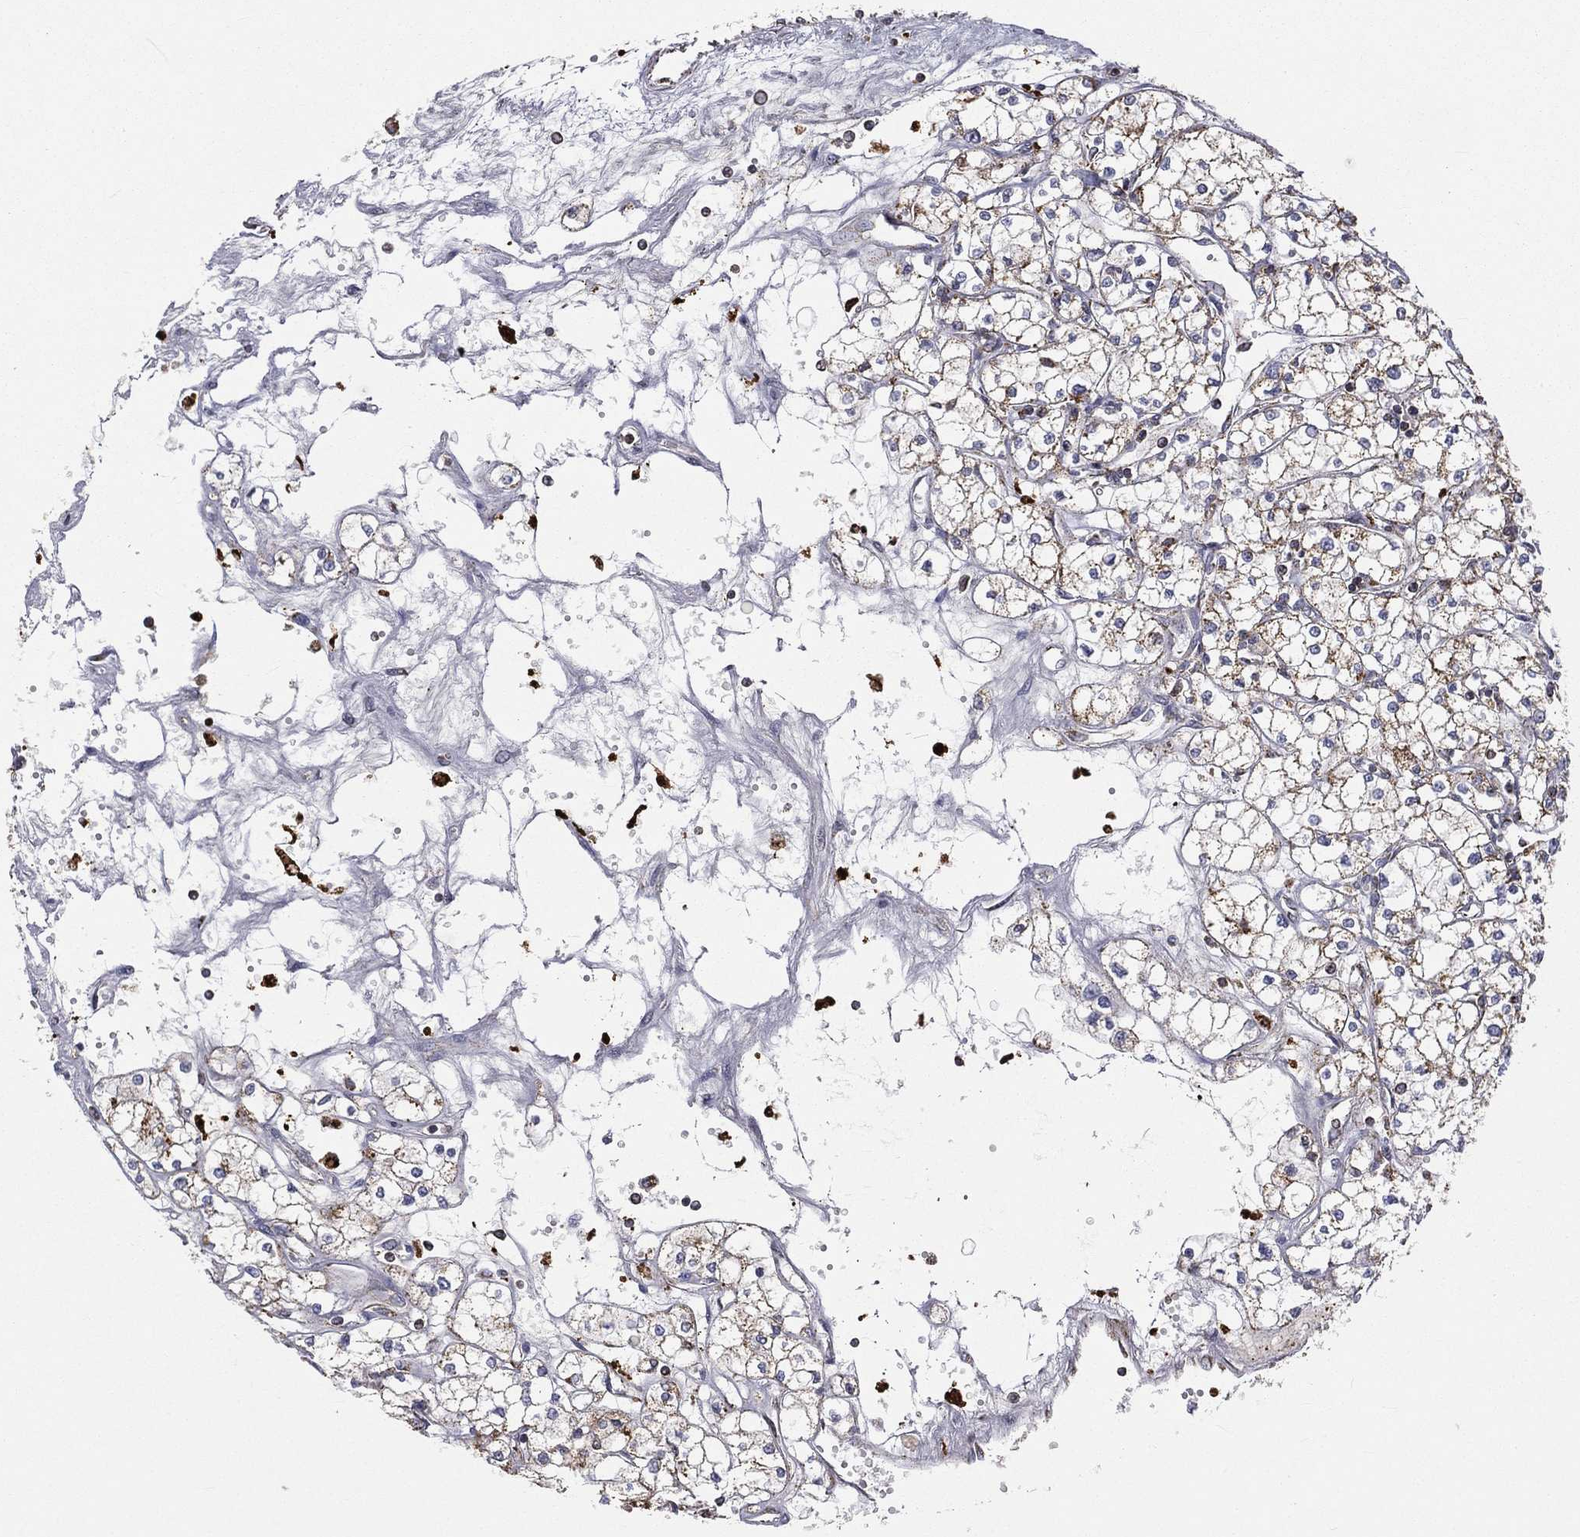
{"staining": {"intensity": "moderate", "quantity": "25%-75%", "location": "cytoplasmic/membranous"}, "tissue": "renal cancer", "cell_type": "Tumor cells", "image_type": "cancer", "snomed": [{"axis": "morphology", "description": "Adenocarcinoma, NOS"}, {"axis": "topography", "description": "Kidney"}], "caption": "An IHC image of neoplastic tissue is shown. Protein staining in brown highlights moderate cytoplasmic/membranous positivity in renal cancer (adenocarcinoma) within tumor cells.", "gene": "RIN3", "patient": {"sex": "male", "age": 67}}